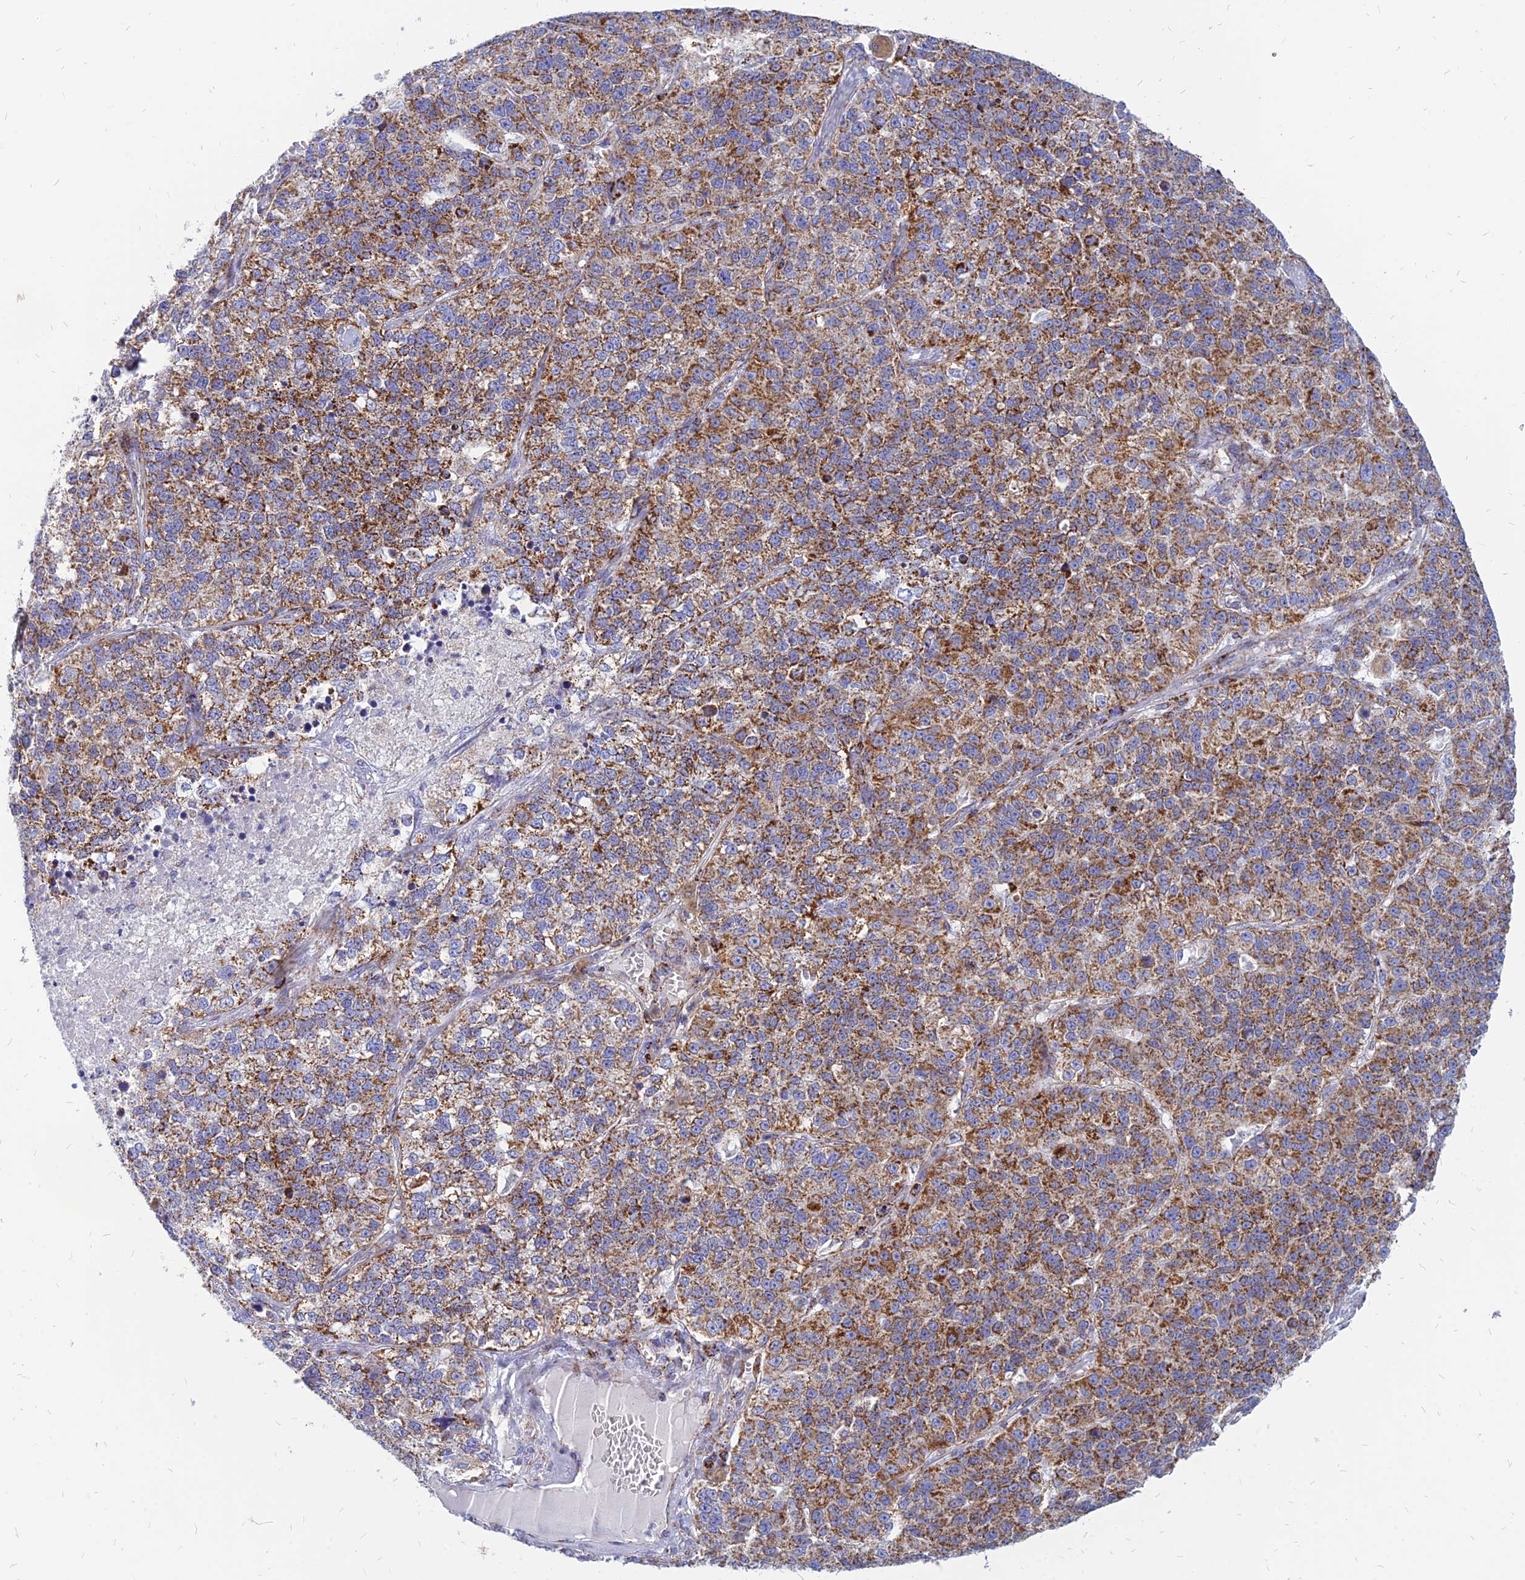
{"staining": {"intensity": "moderate", "quantity": ">75%", "location": "cytoplasmic/membranous"}, "tissue": "lung cancer", "cell_type": "Tumor cells", "image_type": "cancer", "snomed": [{"axis": "morphology", "description": "Adenocarcinoma, NOS"}, {"axis": "topography", "description": "Lung"}], "caption": "The immunohistochemical stain highlights moderate cytoplasmic/membranous positivity in tumor cells of adenocarcinoma (lung) tissue.", "gene": "PACC1", "patient": {"sex": "male", "age": 49}}